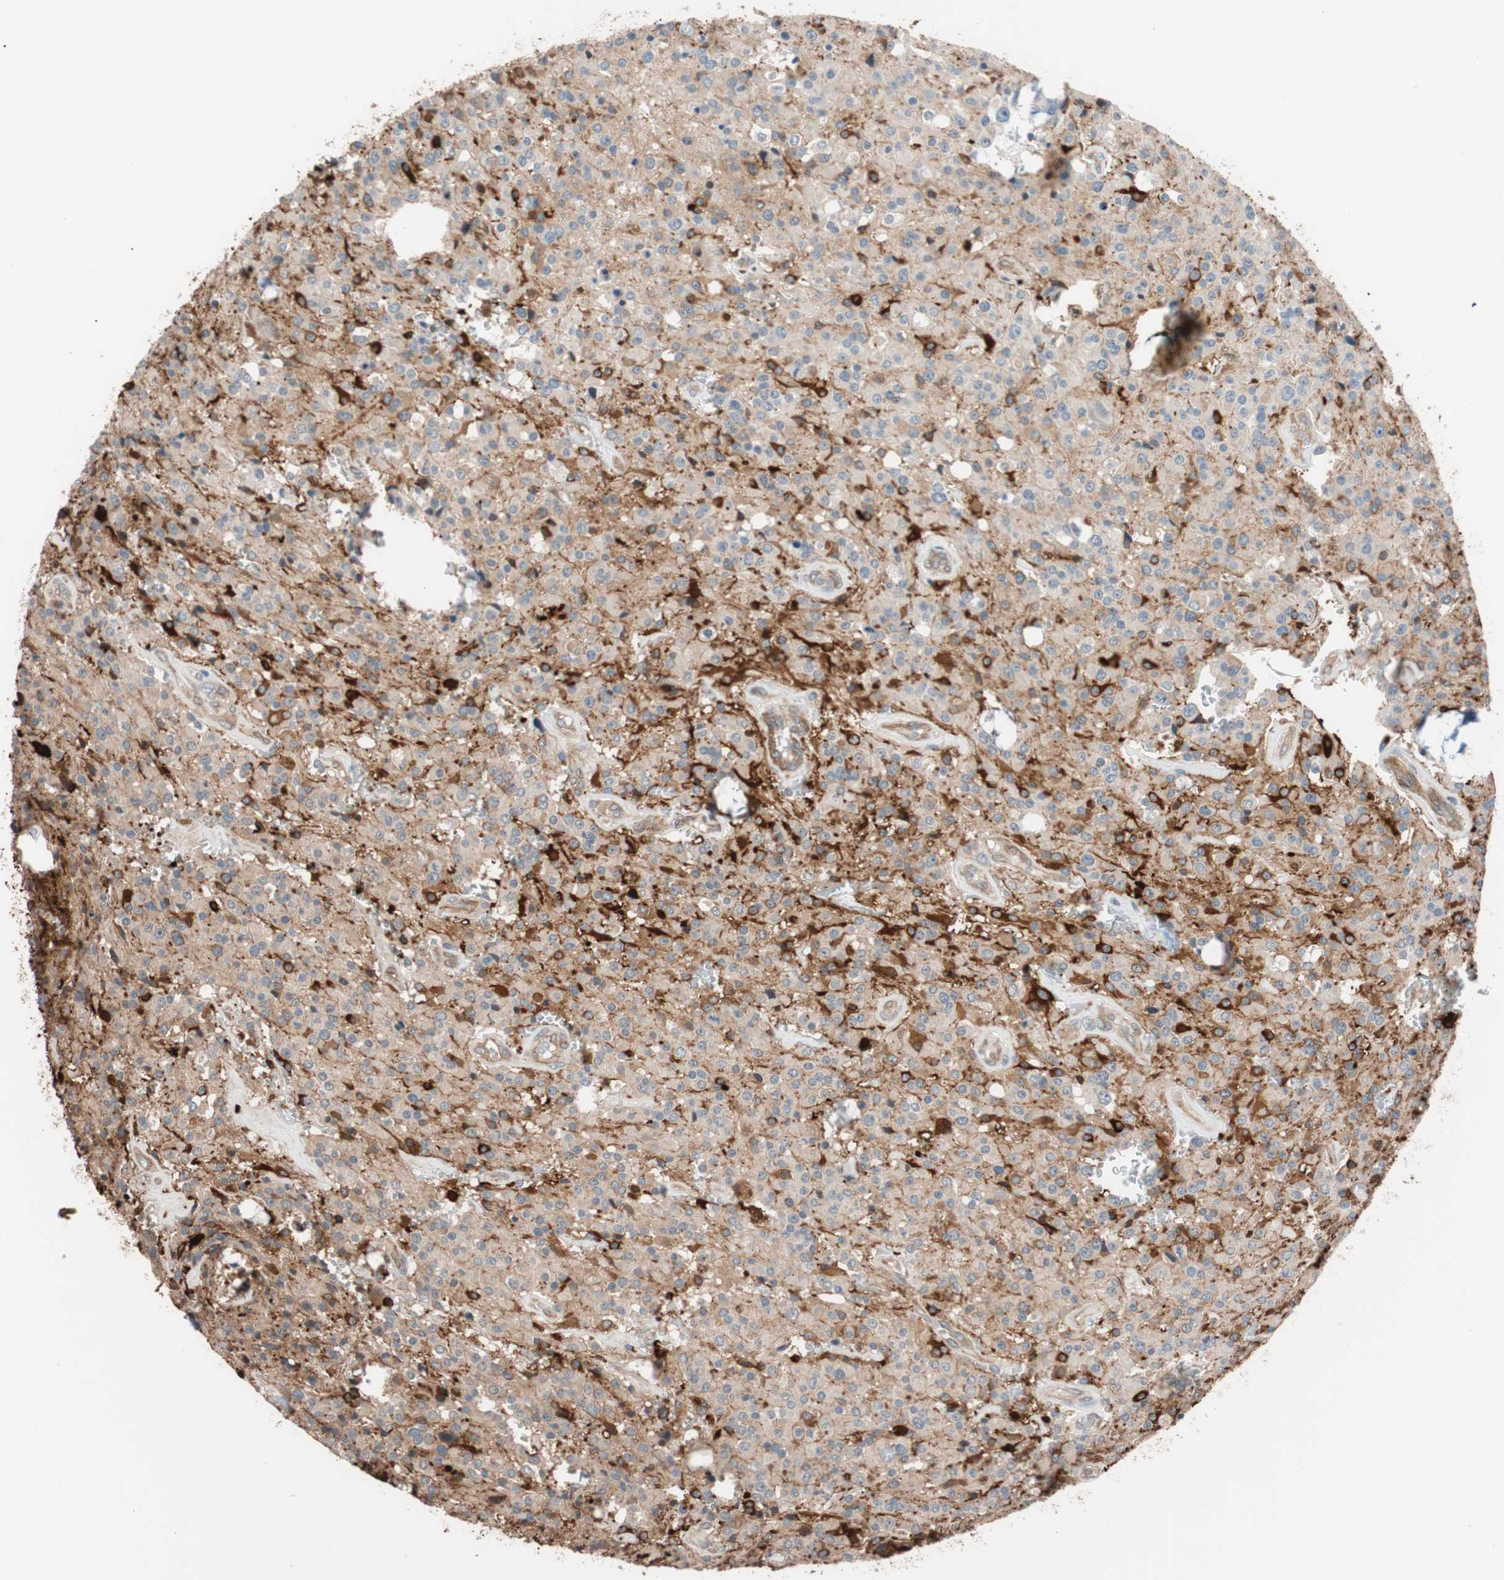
{"staining": {"intensity": "moderate", "quantity": "25%-75%", "location": "cytoplasmic/membranous"}, "tissue": "glioma", "cell_type": "Tumor cells", "image_type": "cancer", "snomed": [{"axis": "morphology", "description": "Glioma, malignant, Low grade"}, {"axis": "topography", "description": "Brain"}], "caption": "Protein staining exhibits moderate cytoplasmic/membranous expression in about 25%-75% of tumor cells in malignant low-grade glioma.", "gene": "SMG1", "patient": {"sex": "male", "age": 58}}